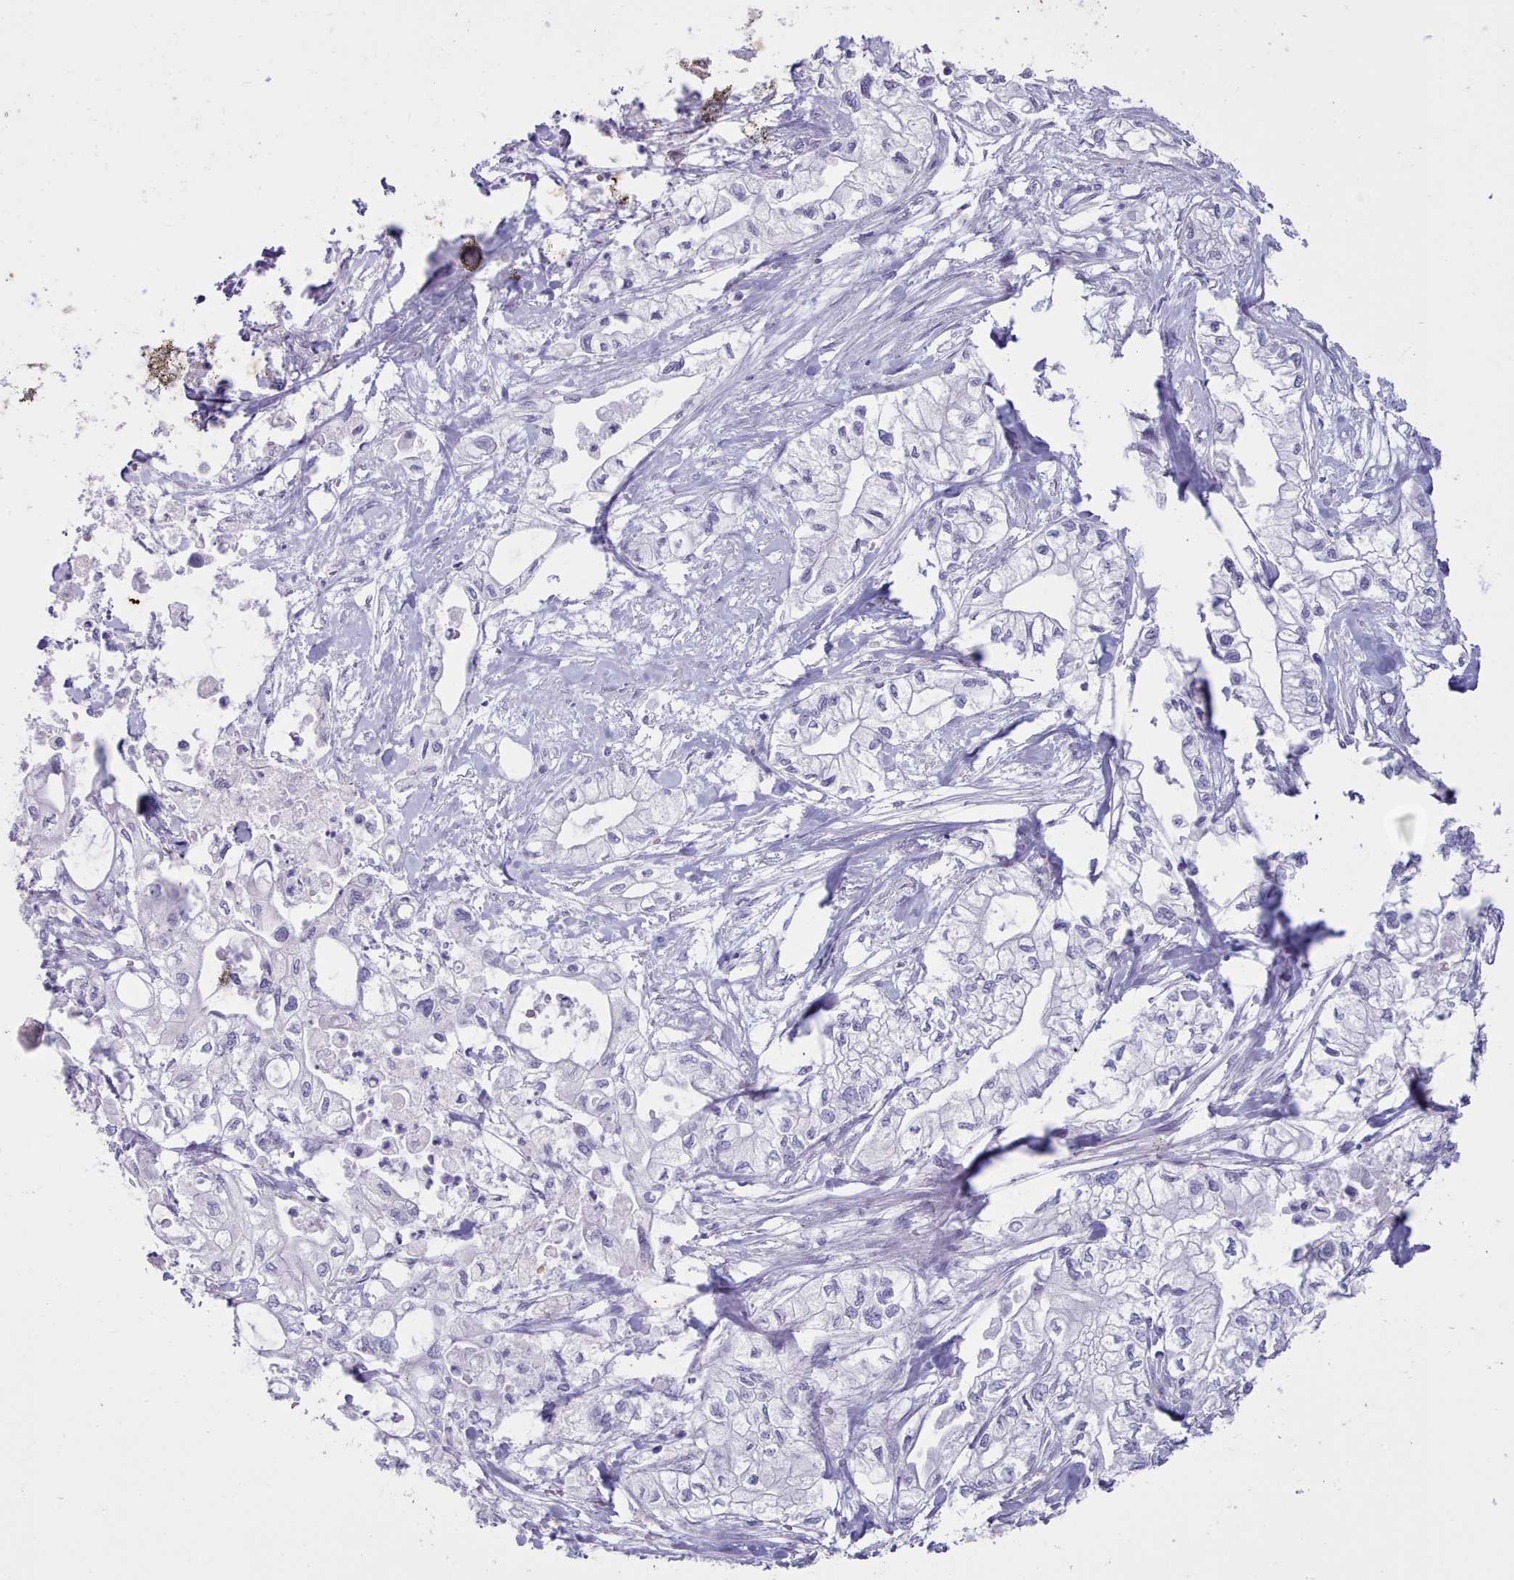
{"staining": {"intensity": "negative", "quantity": "none", "location": "none"}, "tissue": "pancreatic cancer", "cell_type": "Tumor cells", "image_type": "cancer", "snomed": [{"axis": "morphology", "description": "Adenocarcinoma, NOS"}, {"axis": "topography", "description": "Pancreas"}], "caption": "Human pancreatic adenocarcinoma stained for a protein using IHC demonstrates no staining in tumor cells.", "gene": "TMEM253", "patient": {"sex": "male", "age": 79}}